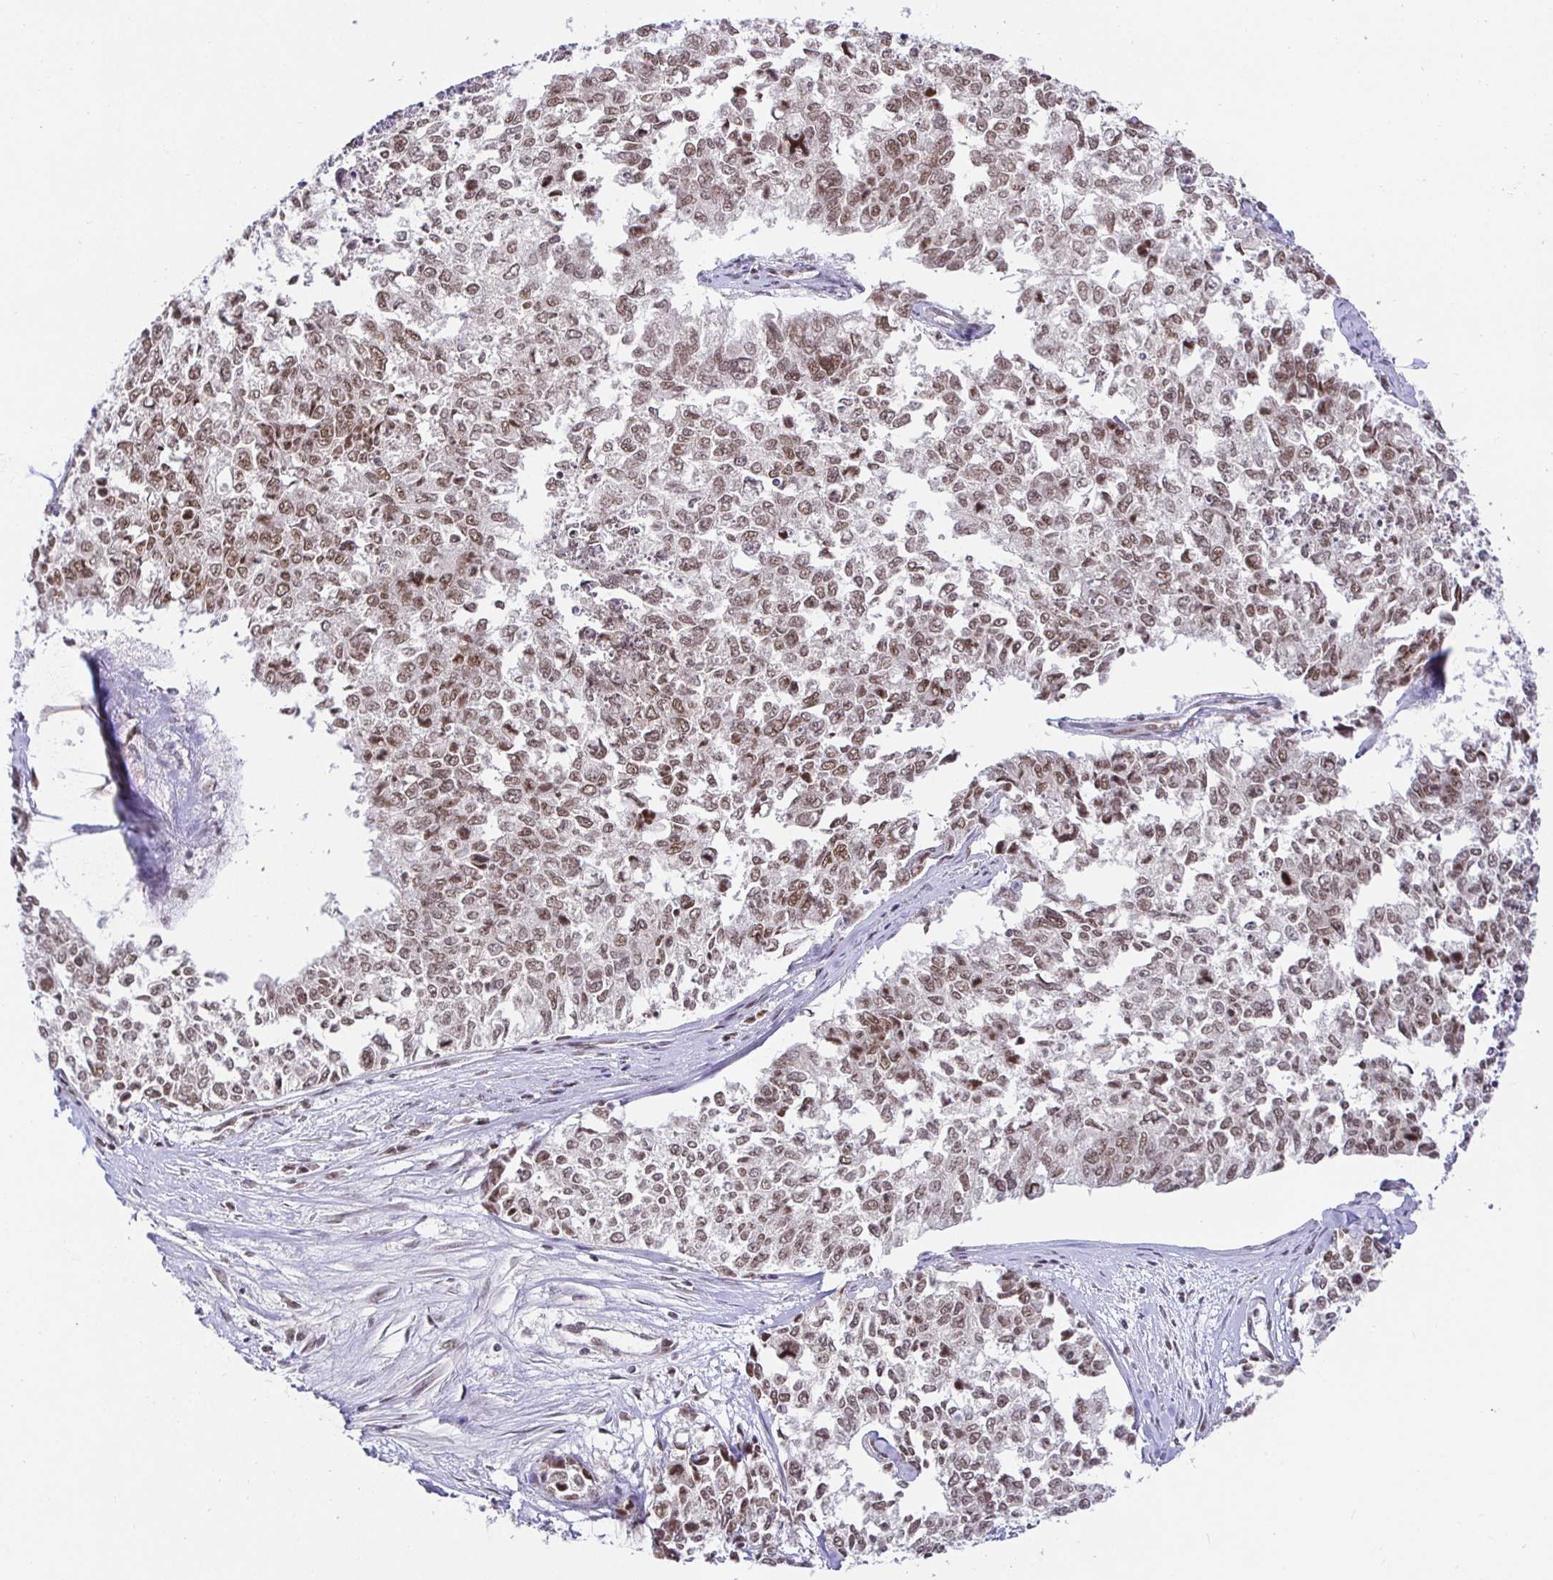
{"staining": {"intensity": "weak", "quantity": ">75%", "location": "nuclear"}, "tissue": "cervical cancer", "cell_type": "Tumor cells", "image_type": "cancer", "snomed": [{"axis": "morphology", "description": "Adenocarcinoma, NOS"}, {"axis": "topography", "description": "Cervix"}], "caption": "IHC staining of cervical cancer (adenocarcinoma), which reveals low levels of weak nuclear expression in about >75% of tumor cells indicating weak nuclear protein expression. The staining was performed using DAB (3,3'-diaminobenzidine) (brown) for protein detection and nuclei were counterstained in hematoxylin (blue).", "gene": "USF1", "patient": {"sex": "female", "age": 63}}